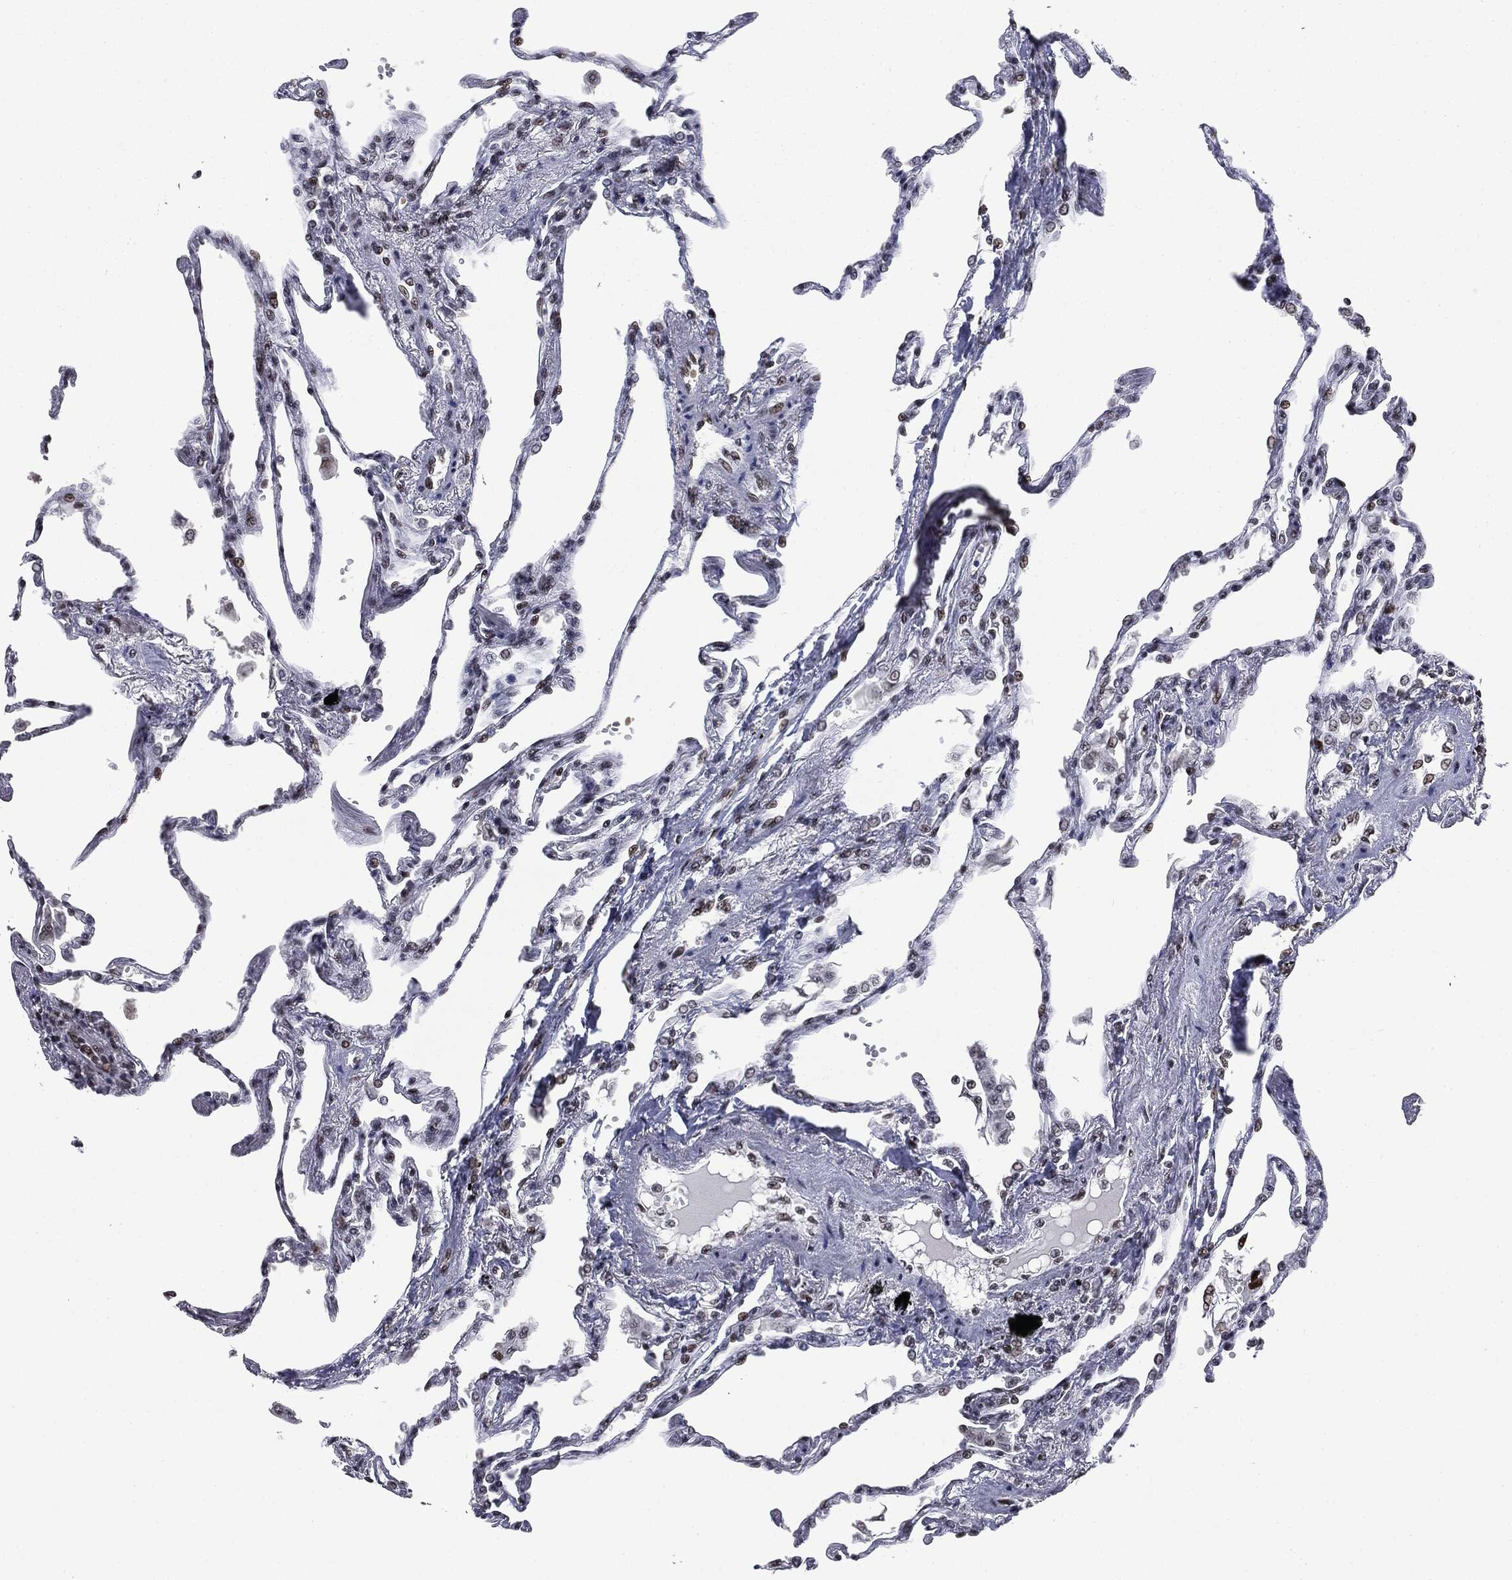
{"staining": {"intensity": "strong", "quantity": ">75%", "location": "nuclear"}, "tissue": "lung", "cell_type": "Alveolar cells", "image_type": "normal", "snomed": [{"axis": "morphology", "description": "Normal tissue, NOS"}, {"axis": "topography", "description": "Lung"}], "caption": "Immunohistochemical staining of normal lung displays strong nuclear protein positivity in approximately >75% of alveolar cells.", "gene": "MSH2", "patient": {"sex": "male", "age": 78}}